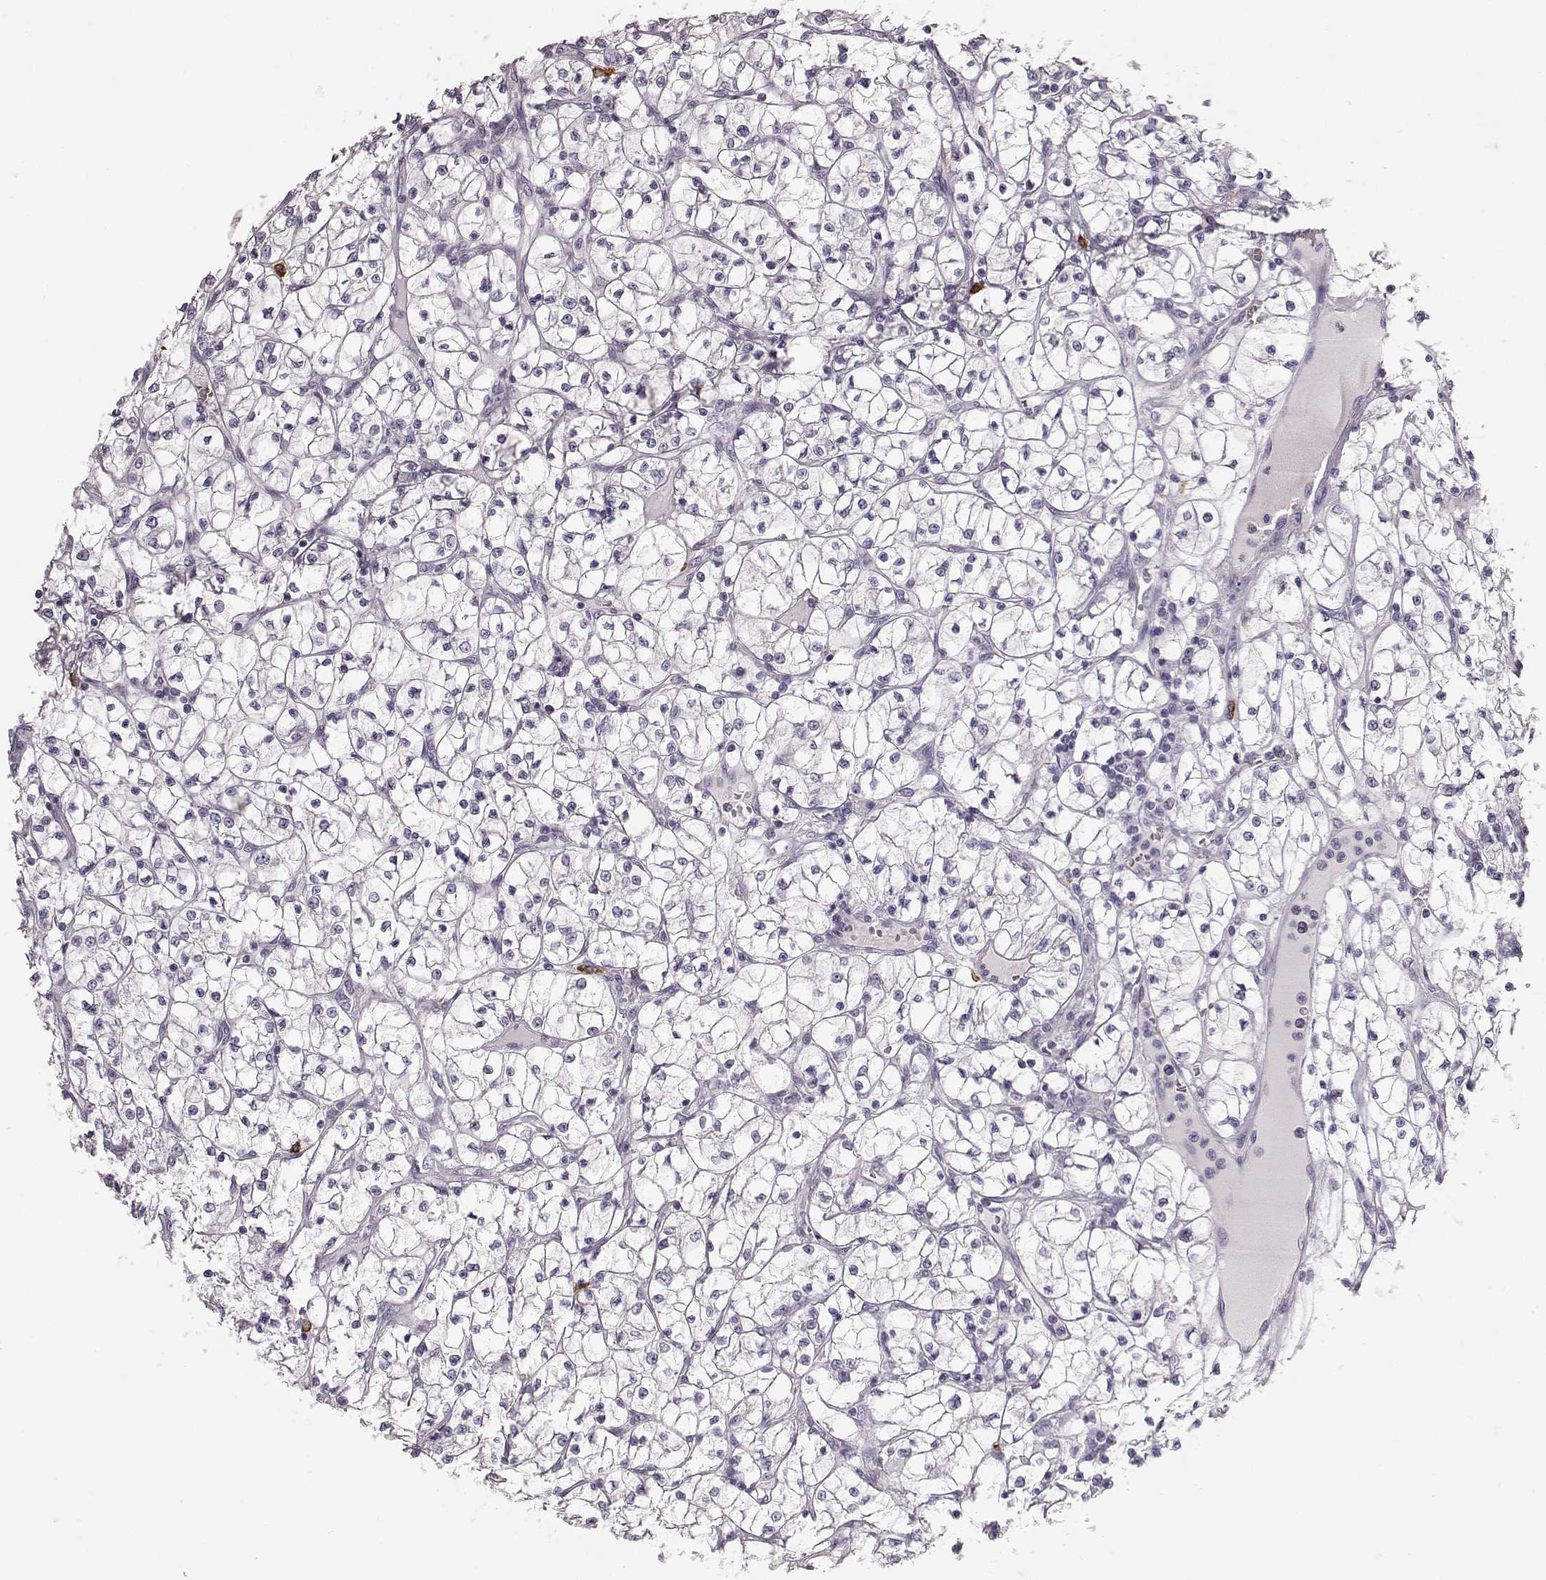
{"staining": {"intensity": "negative", "quantity": "none", "location": "none"}, "tissue": "renal cancer", "cell_type": "Tumor cells", "image_type": "cancer", "snomed": [{"axis": "morphology", "description": "Adenocarcinoma, NOS"}, {"axis": "topography", "description": "Kidney"}], "caption": "An immunohistochemistry micrograph of renal cancer is shown. There is no staining in tumor cells of renal cancer.", "gene": "NPTXR", "patient": {"sex": "female", "age": 64}}